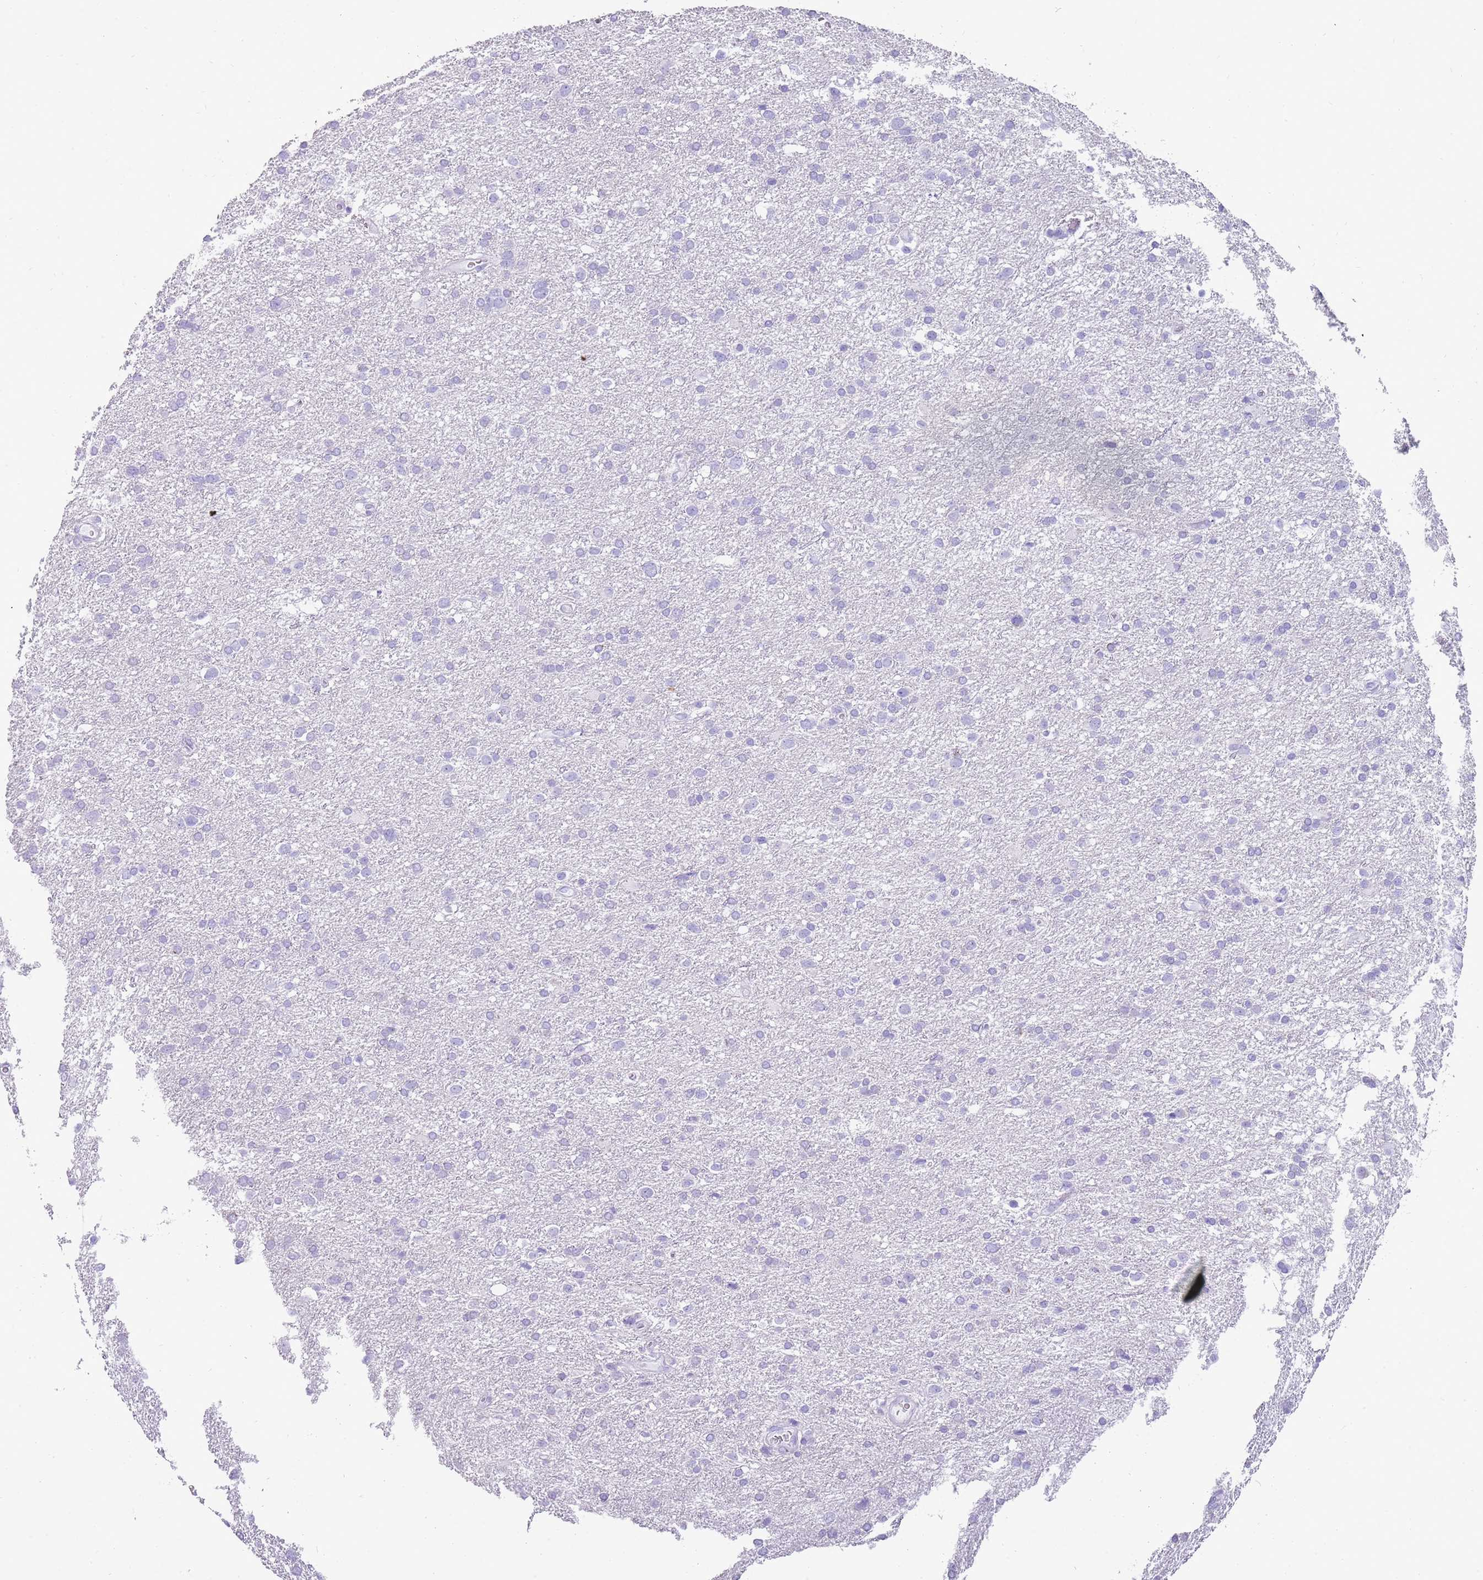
{"staining": {"intensity": "negative", "quantity": "none", "location": "none"}, "tissue": "glioma", "cell_type": "Tumor cells", "image_type": "cancer", "snomed": [{"axis": "morphology", "description": "Glioma, malignant, Low grade"}, {"axis": "topography", "description": "Brain"}], "caption": "Malignant low-grade glioma stained for a protein using immunohistochemistry exhibits no positivity tumor cells.", "gene": "NBPF3", "patient": {"sex": "female", "age": 32}}